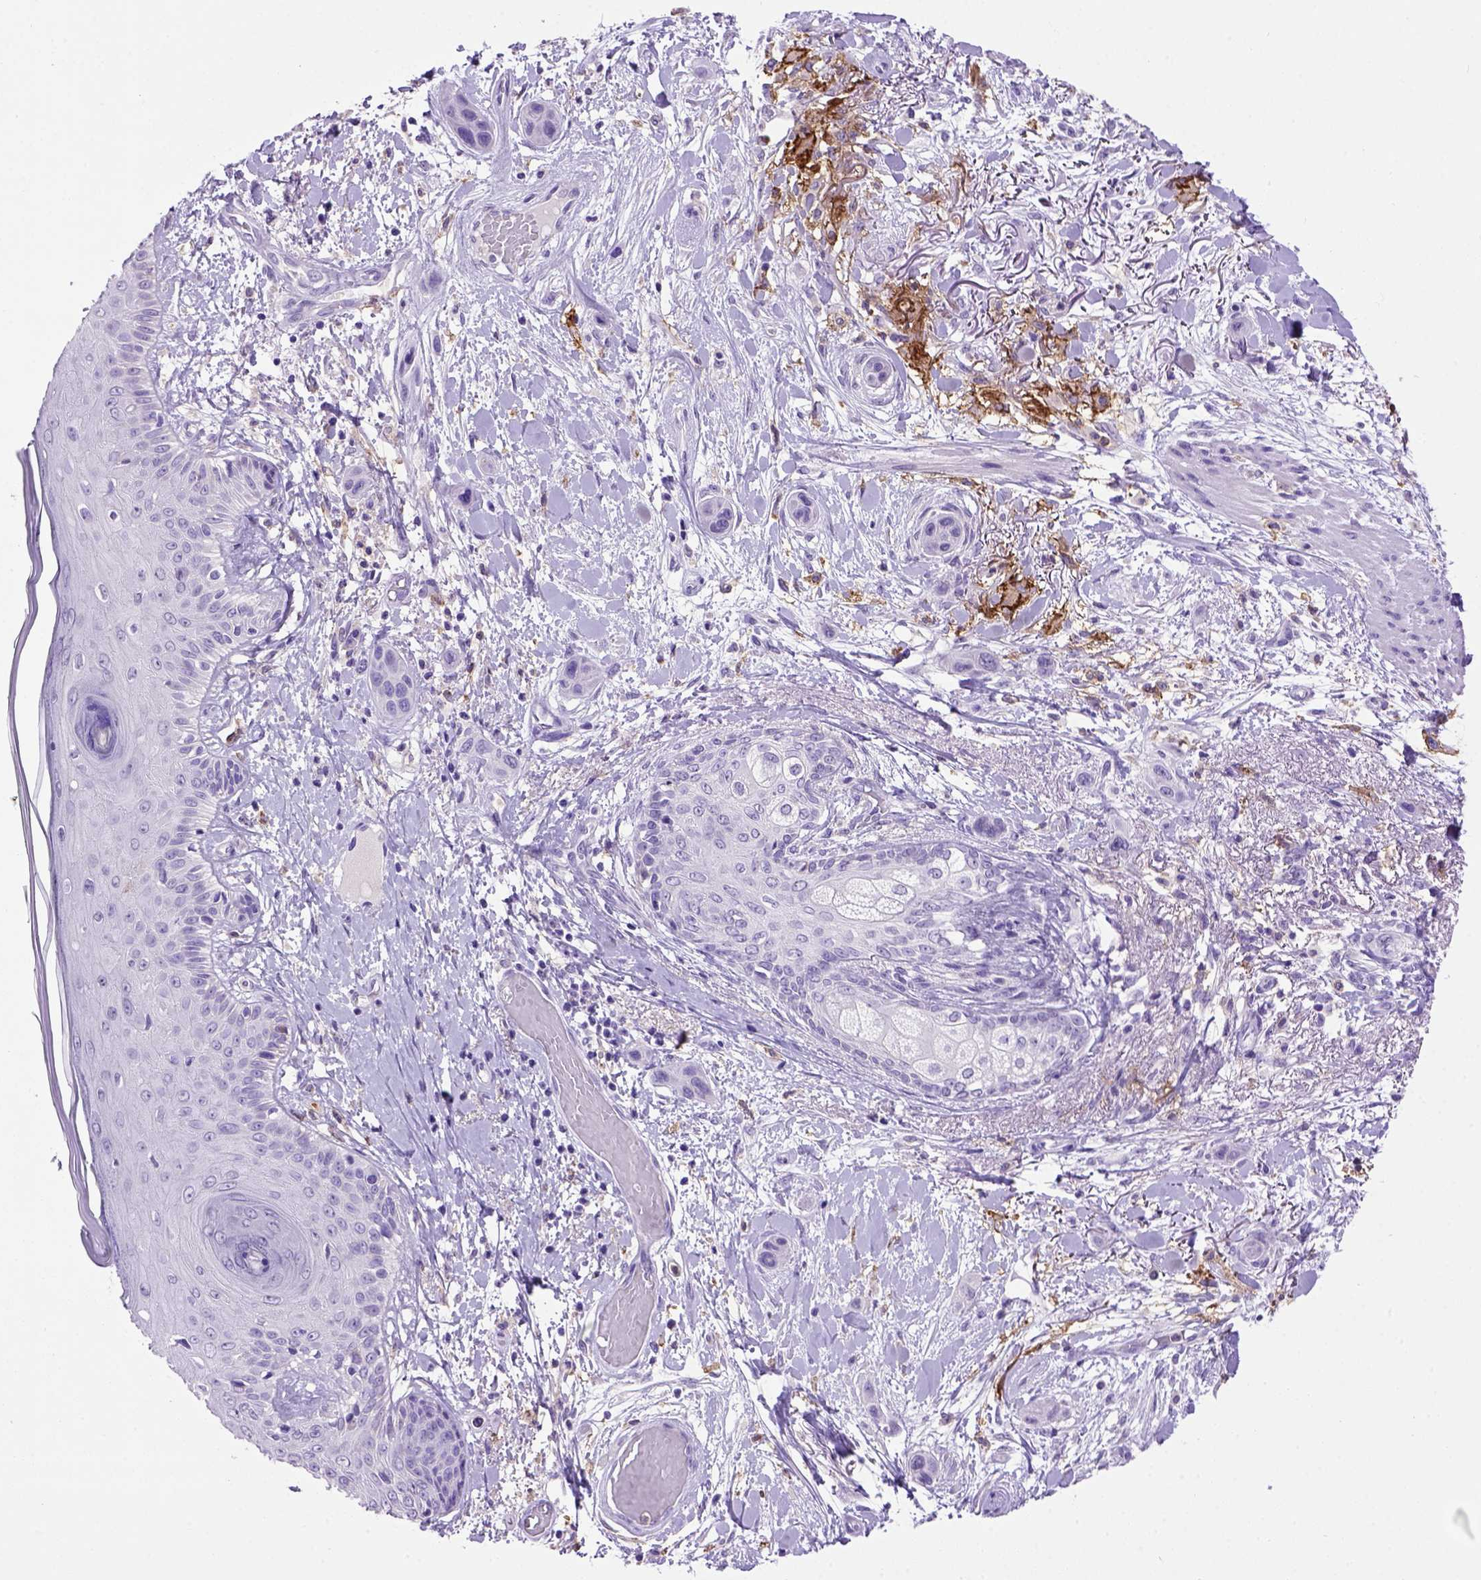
{"staining": {"intensity": "negative", "quantity": "none", "location": "none"}, "tissue": "skin cancer", "cell_type": "Tumor cells", "image_type": "cancer", "snomed": [{"axis": "morphology", "description": "Squamous cell carcinoma, NOS"}, {"axis": "topography", "description": "Skin"}], "caption": "An immunohistochemistry (IHC) image of skin cancer is shown. There is no staining in tumor cells of skin cancer.", "gene": "ITGAX", "patient": {"sex": "male", "age": 79}}